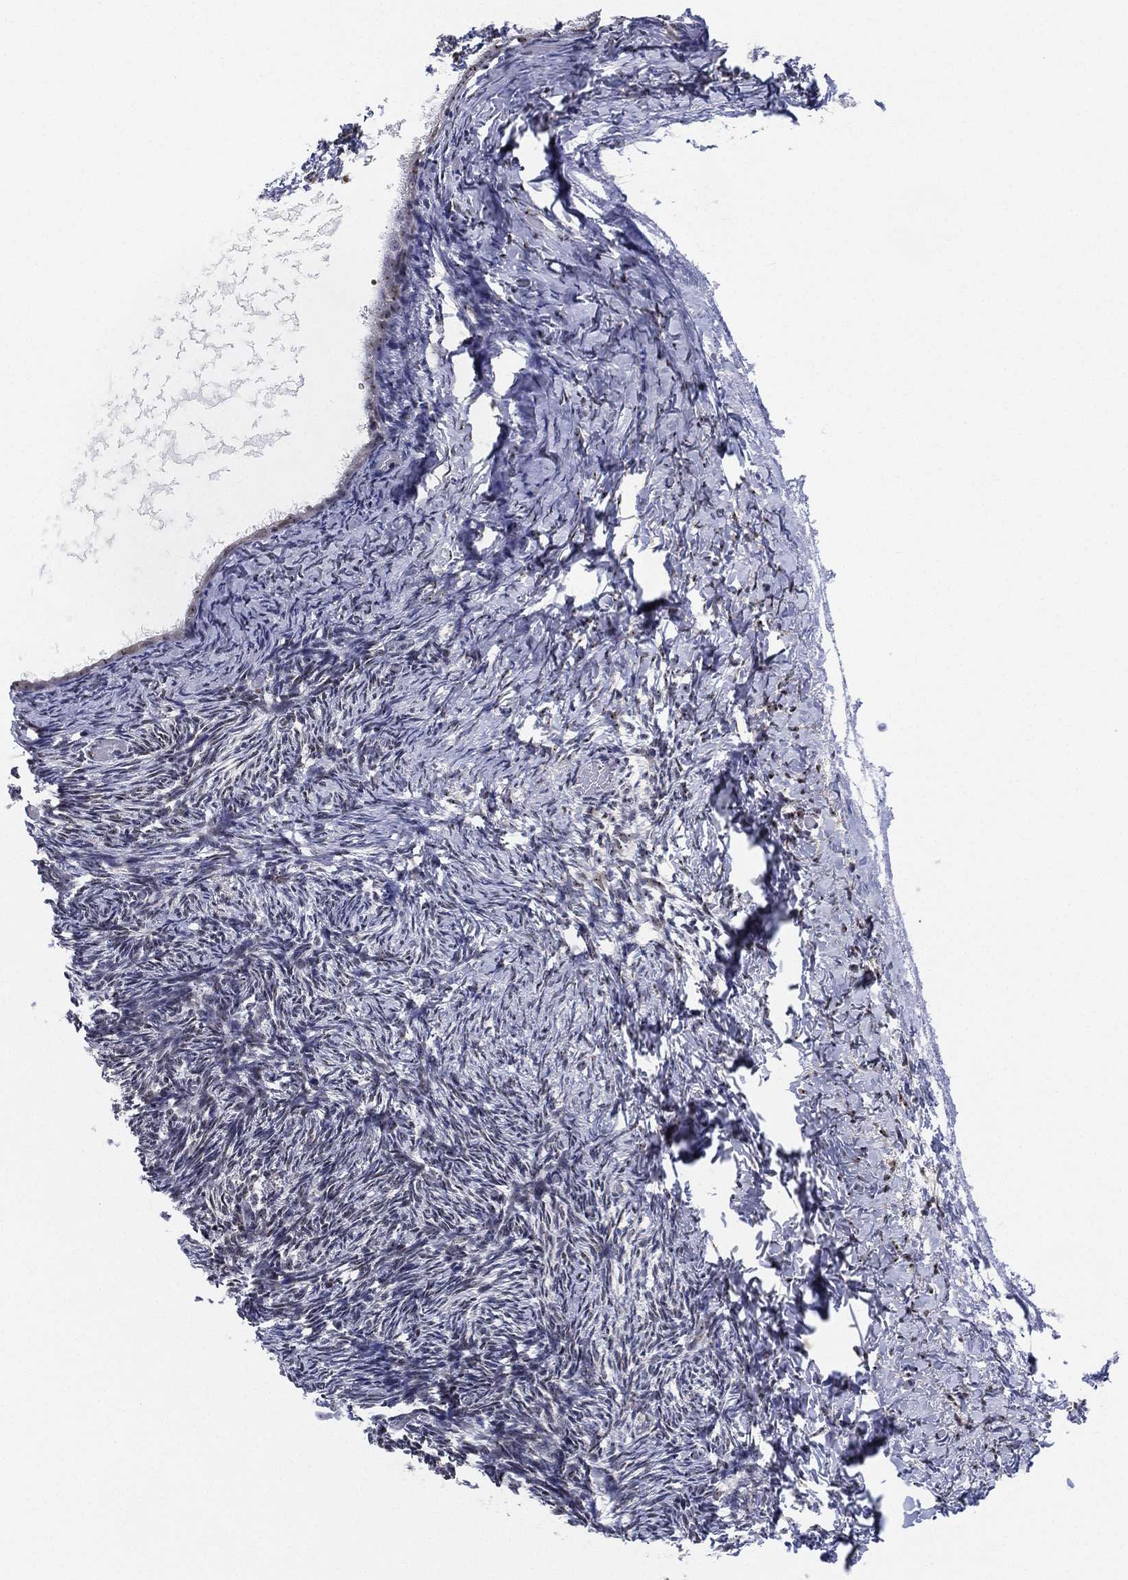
{"staining": {"intensity": "negative", "quantity": "none", "location": "none"}, "tissue": "ovary", "cell_type": "Ovarian stroma cells", "image_type": "normal", "snomed": [{"axis": "morphology", "description": "Normal tissue, NOS"}, {"axis": "topography", "description": "Ovary"}], "caption": "A high-resolution micrograph shows IHC staining of benign ovary, which shows no significant positivity in ovarian stroma cells. (Immunohistochemistry, brightfield microscopy, high magnification).", "gene": "PPP1R16B", "patient": {"sex": "female", "age": 39}}